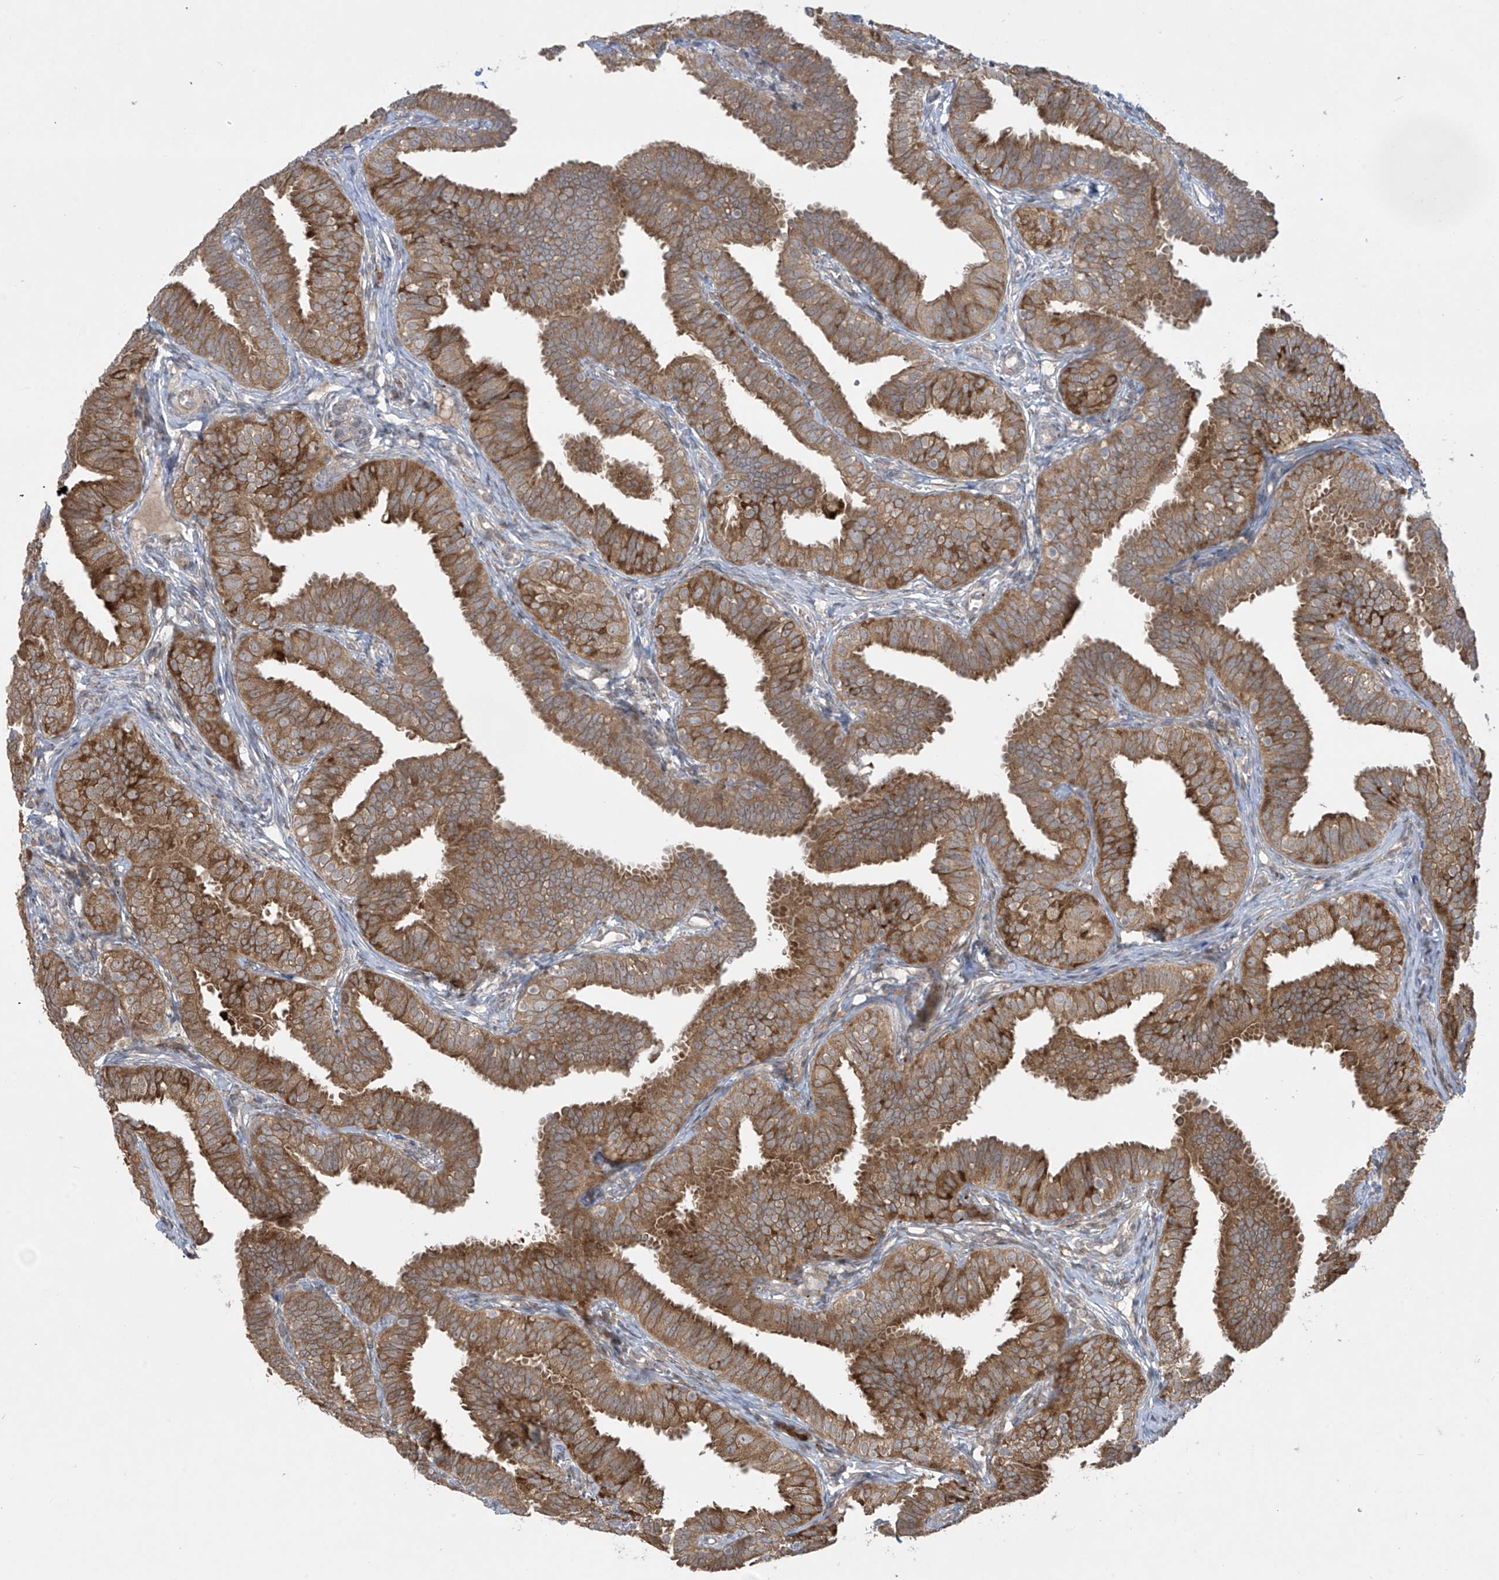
{"staining": {"intensity": "moderate", "quantity": ">75%", "location": "cytoplasmic/membranous"}, "tissue": "fallopian tube", "cell_type": "Glandular cells", "image_type": "normal", "snomed": [{"axis": "morphology", "description": "Normal tissue, NOS"}, {"axis": "topography", "description": "Fallopian tube"}], "caption": "Moderate cytoplasmic/membranous staining is identified in approximately >75% of glandular cells in benign fallopian tube. Immunohistochemistry (ihc) stains the protein in brown and the nuclei are stained blue.", "gene": "PPAT", "patient": {"sex": "female", "age": 35}}